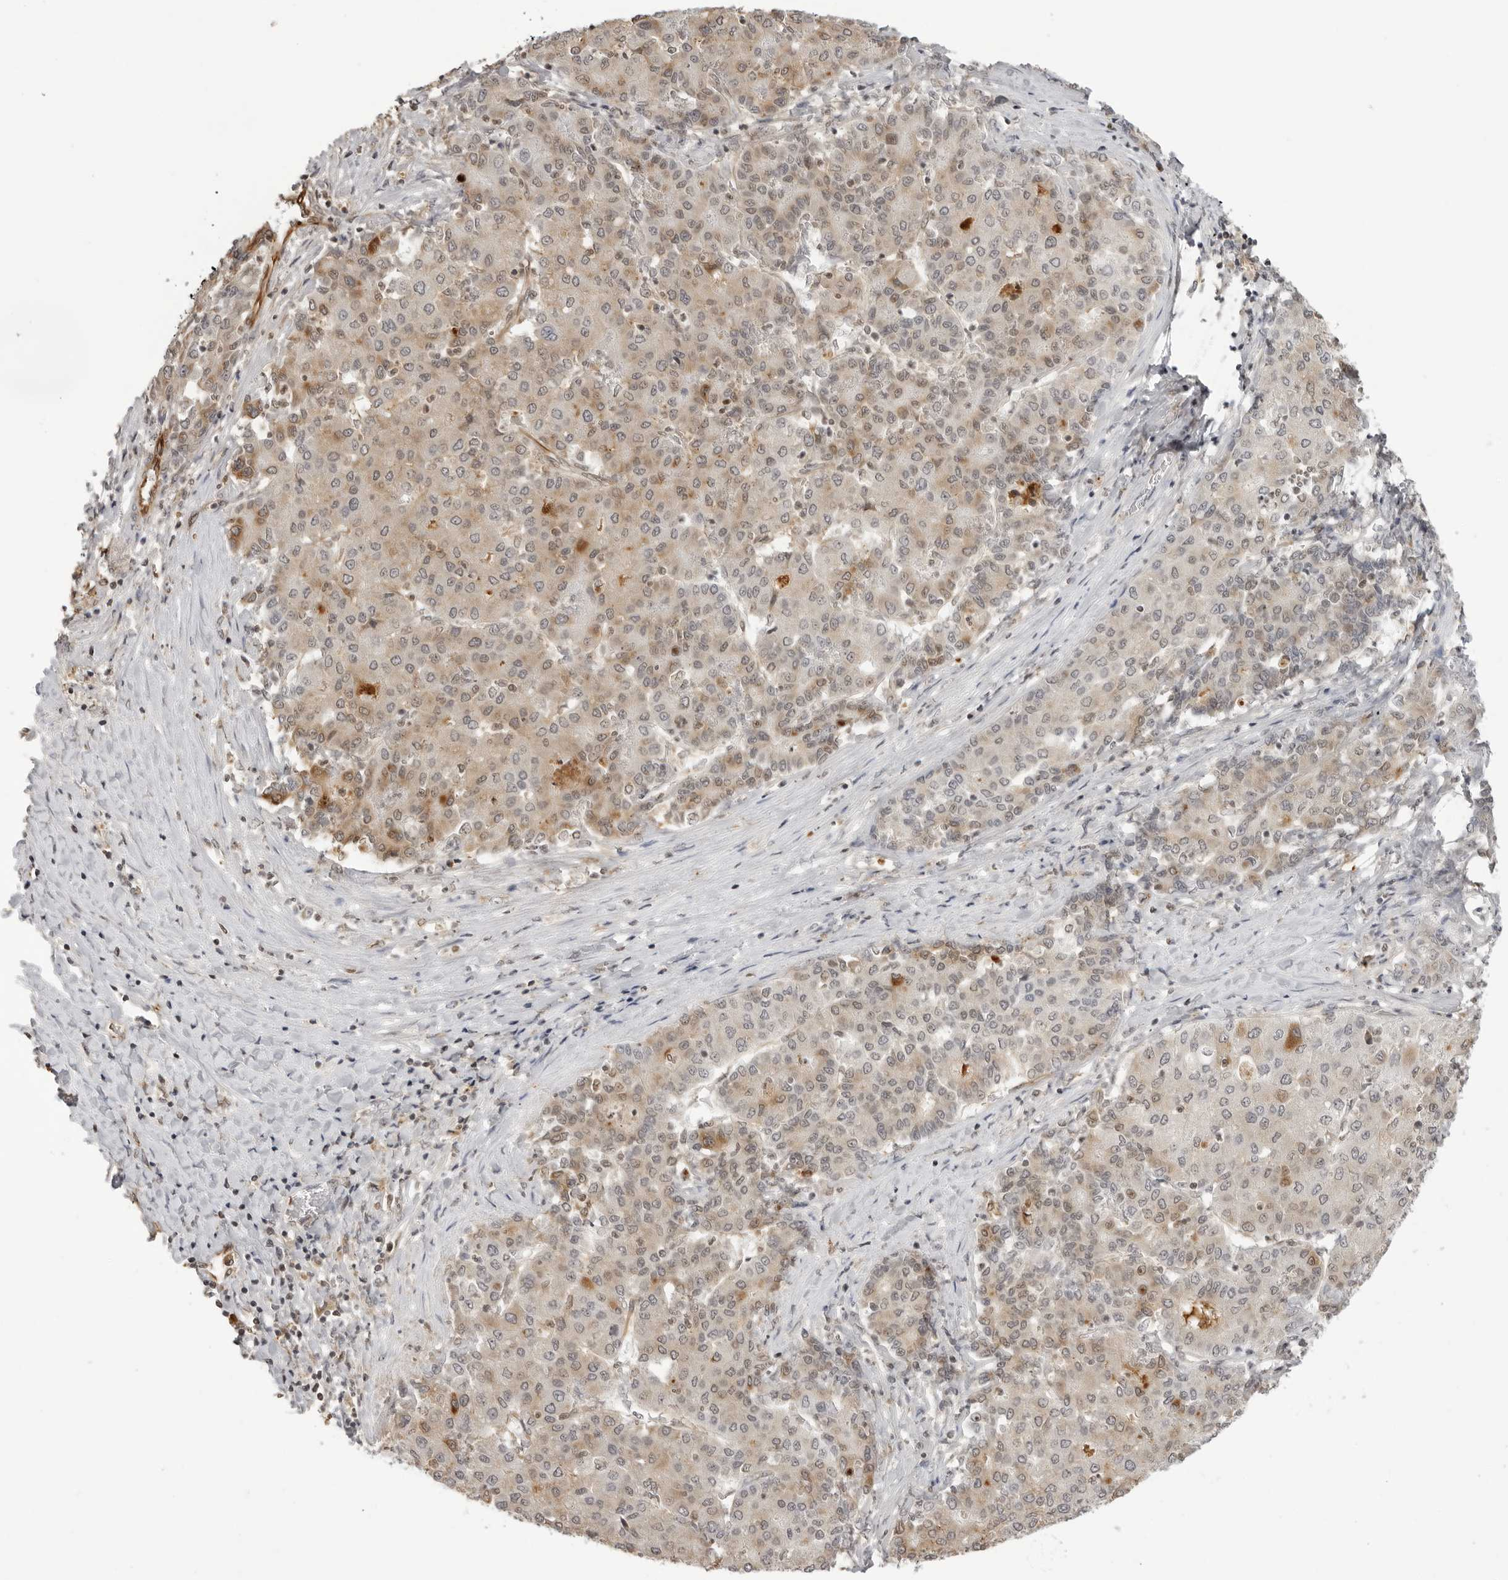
{"staining": {"intensity": "weak", "quantity": "<25%", "location": "cytoplasmic/membranous"}, "tissue": "liver cancer", "cell_type": "Tumor cells", "image_type": "cancer", "snomed": [{"axis": "morphology", "description": "Carcinoma, Hepatocellular, NOS"}, {"axis": "topography", "description": "Liver"}], "caption": "An immunohistochemistry (IHC) photomicrograph of hepatocellular carcinoma (liver) is shown. There is no staining in tumor cells of hepatocellular carcinoma (liver). (Stains: DAB IHC with hematoxylin counter stain, Microscopy: brightfield microscopy at high magnification).", "gene": "DYNLT5", "patient": {"sex": "male", "age": 65}}